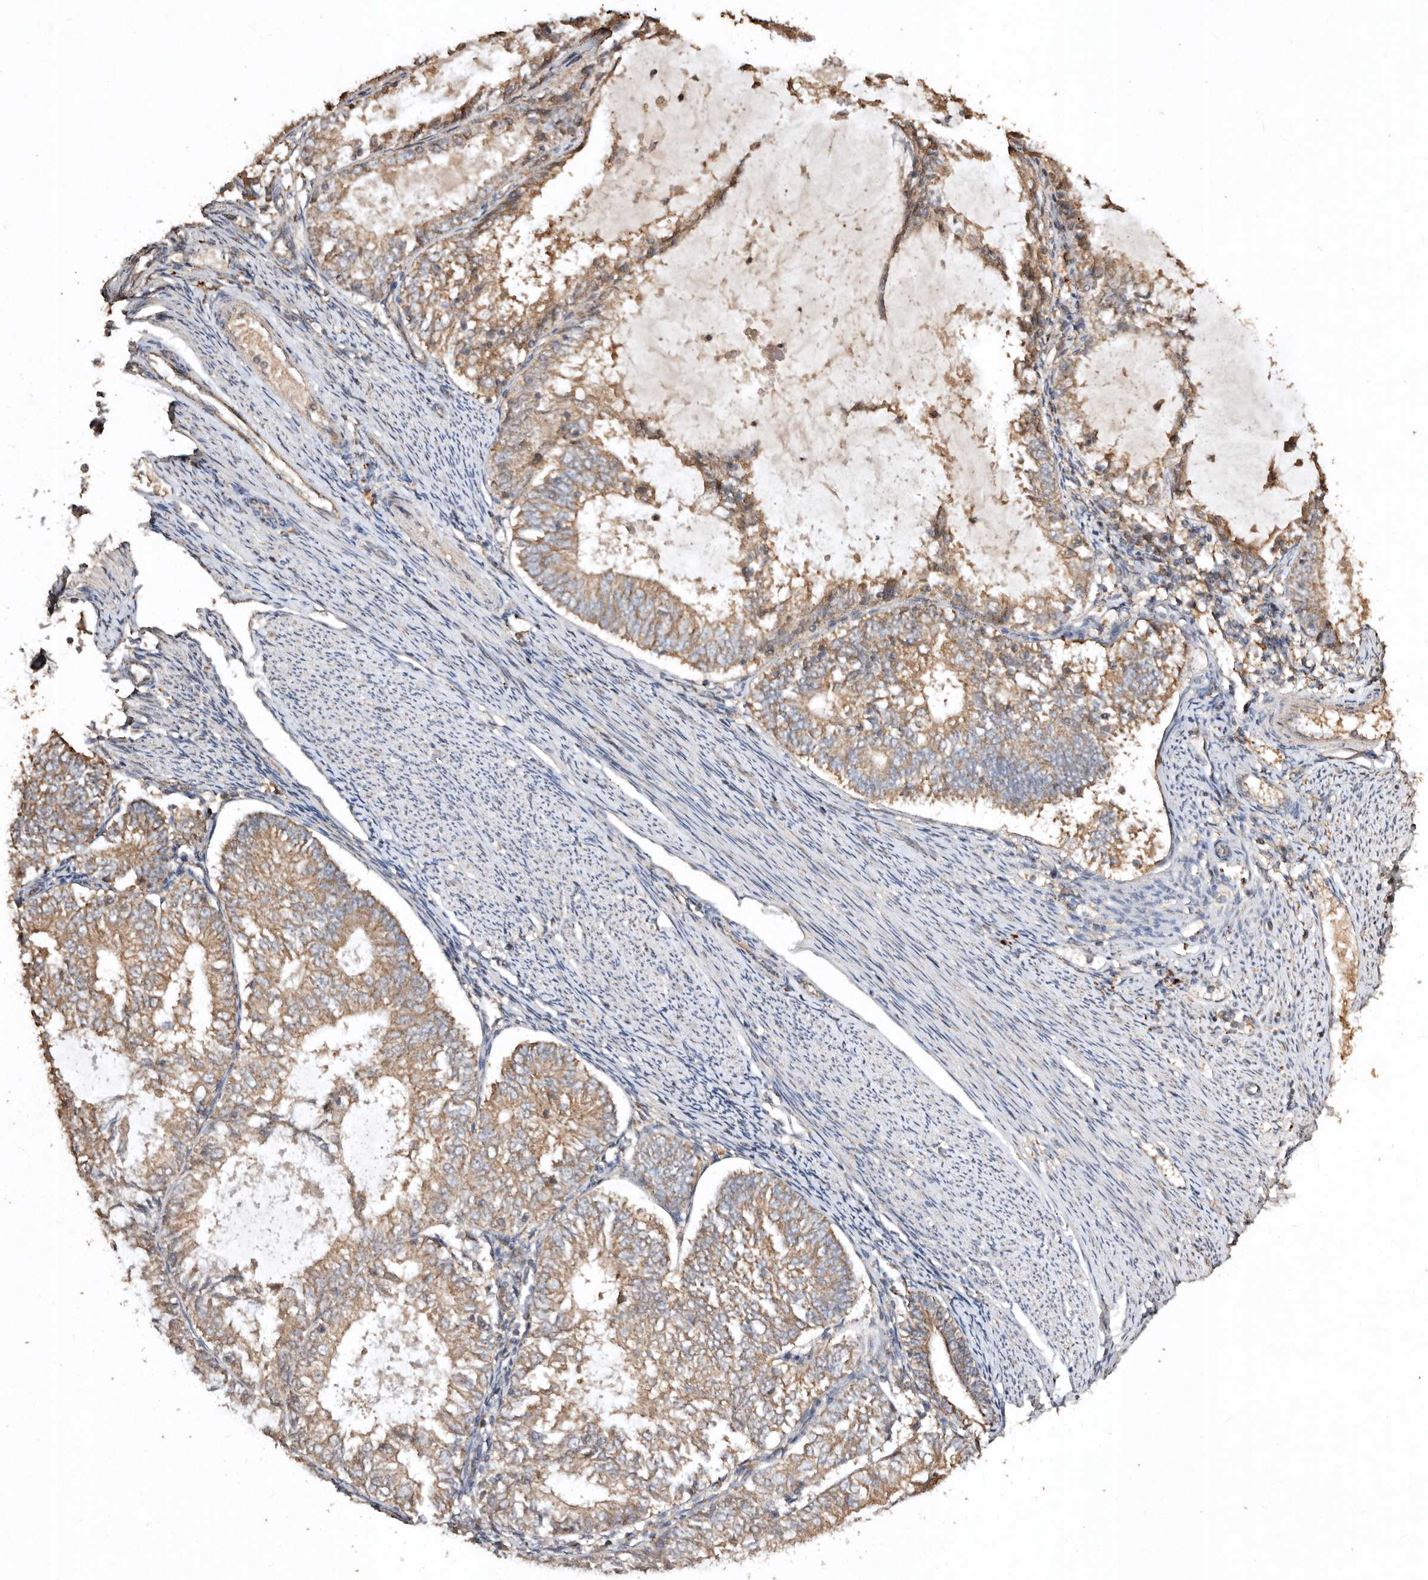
{"staining": {"intensity": "moderate", "quantity": ">75%", "location": "cytoplasmic/membranous"}, "tissue": "endometrial cancer", "cell_type": "Tumor cells", "image_type": "cancer", "snomed": [{"axis": "morphology", "description": "Adenocarcinoma, NOS"}, {"axis": "topography", "description": "Endometrium"}], "caption": "DAB (3,3'-diaminobenzidine) immunohistochemical staining of human endometrial cancer displays moderate cytoplasmic/membranous protein staining in about >75% of tumor cells.", "gene": "FARS2", "patient": {"sex": "female", "age": 57}}